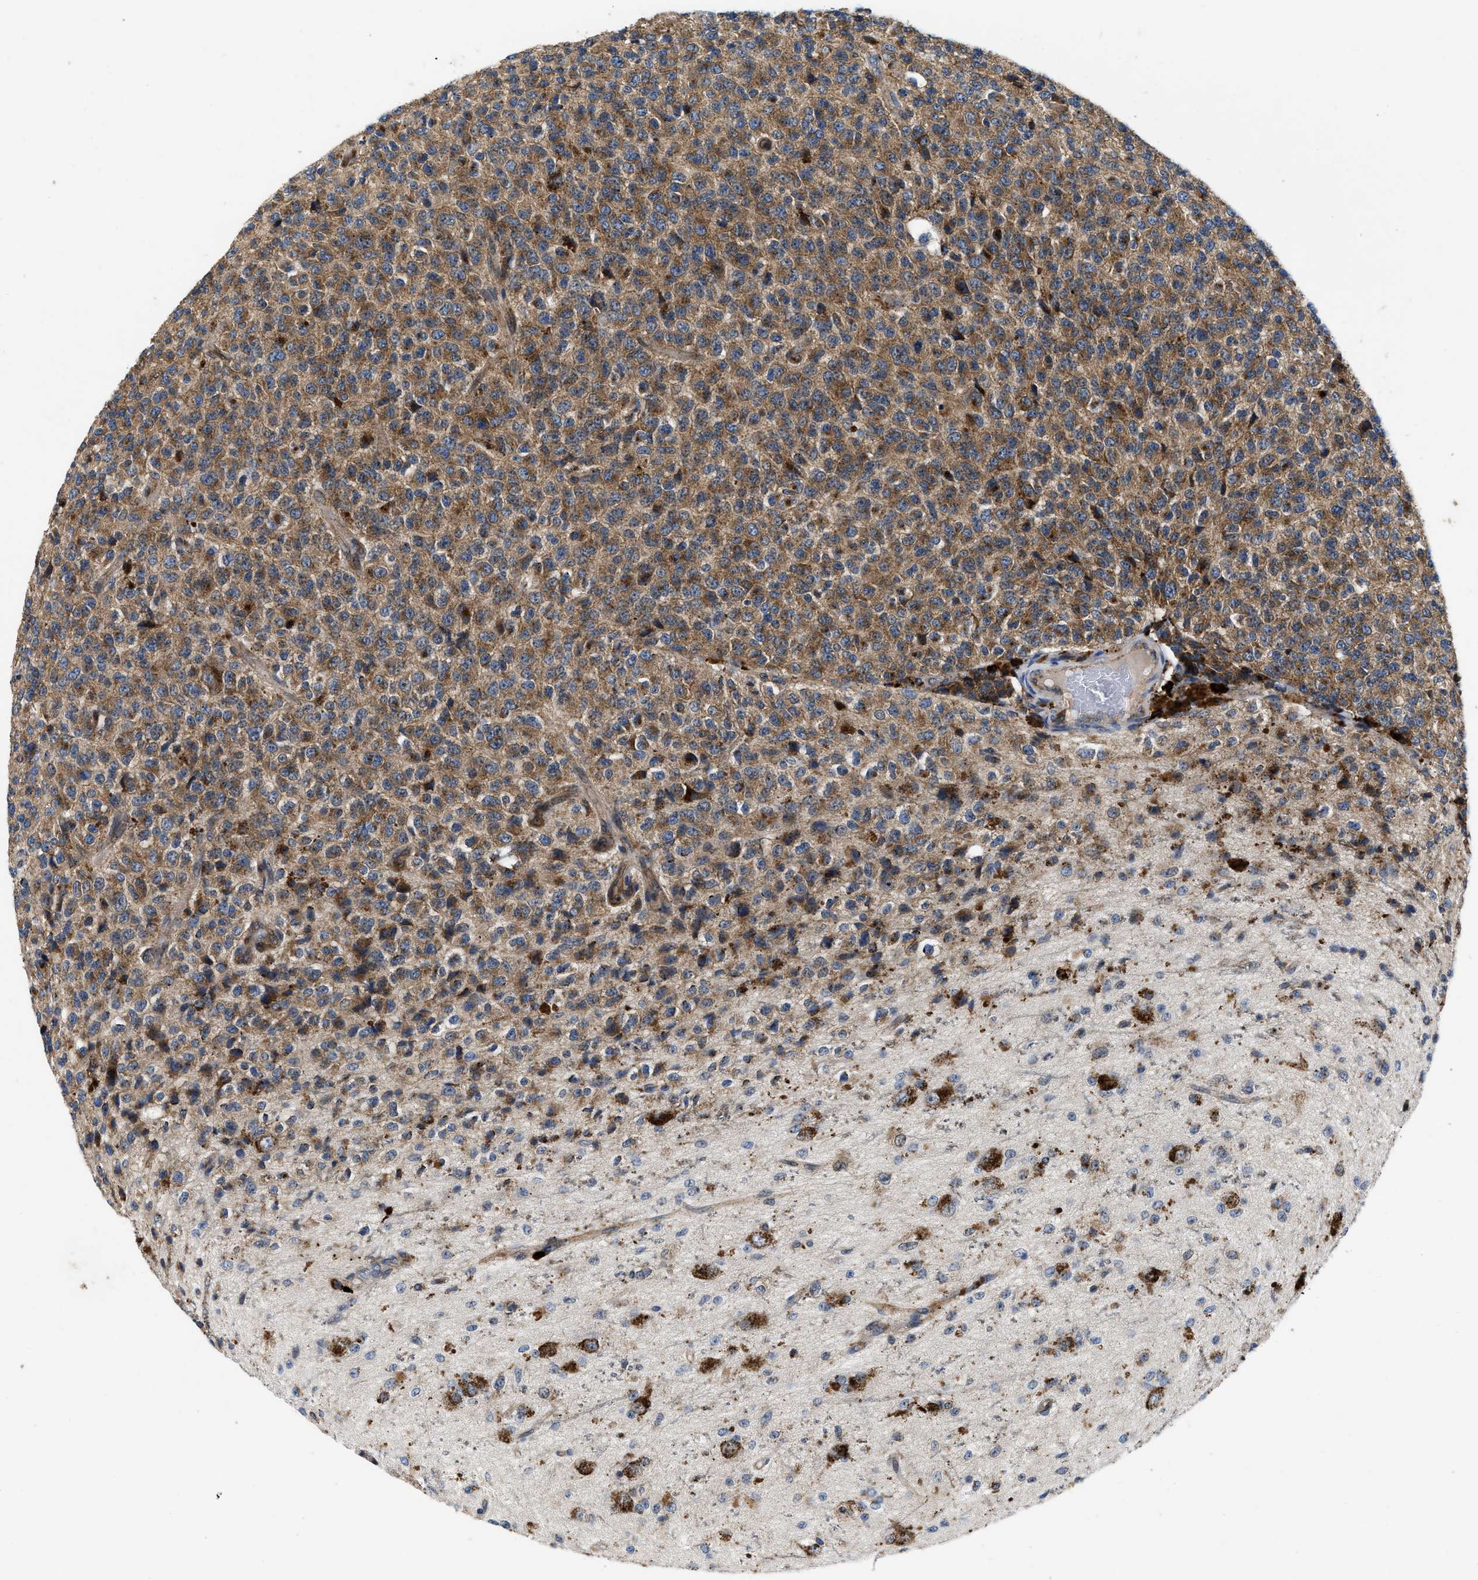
{"staining": {"intensity": "moderate", "quantity": ">75%", "location": "cytoplasmic/membranous"}, "tissue": "glioma", "cell_type": "Tumor cells", "image_type": "cancer", "snomed": [{"axis": "morphology", "description": "Glioma, malignant, High grade"}, {"axis": "topography", "description": "pancreas cauda"}], "caption": "Glioma stained with a protein marker displays moderate staining in tumor cells.", "gene": "ENPP4", "patient": {"sex": "male", "age": 60}}